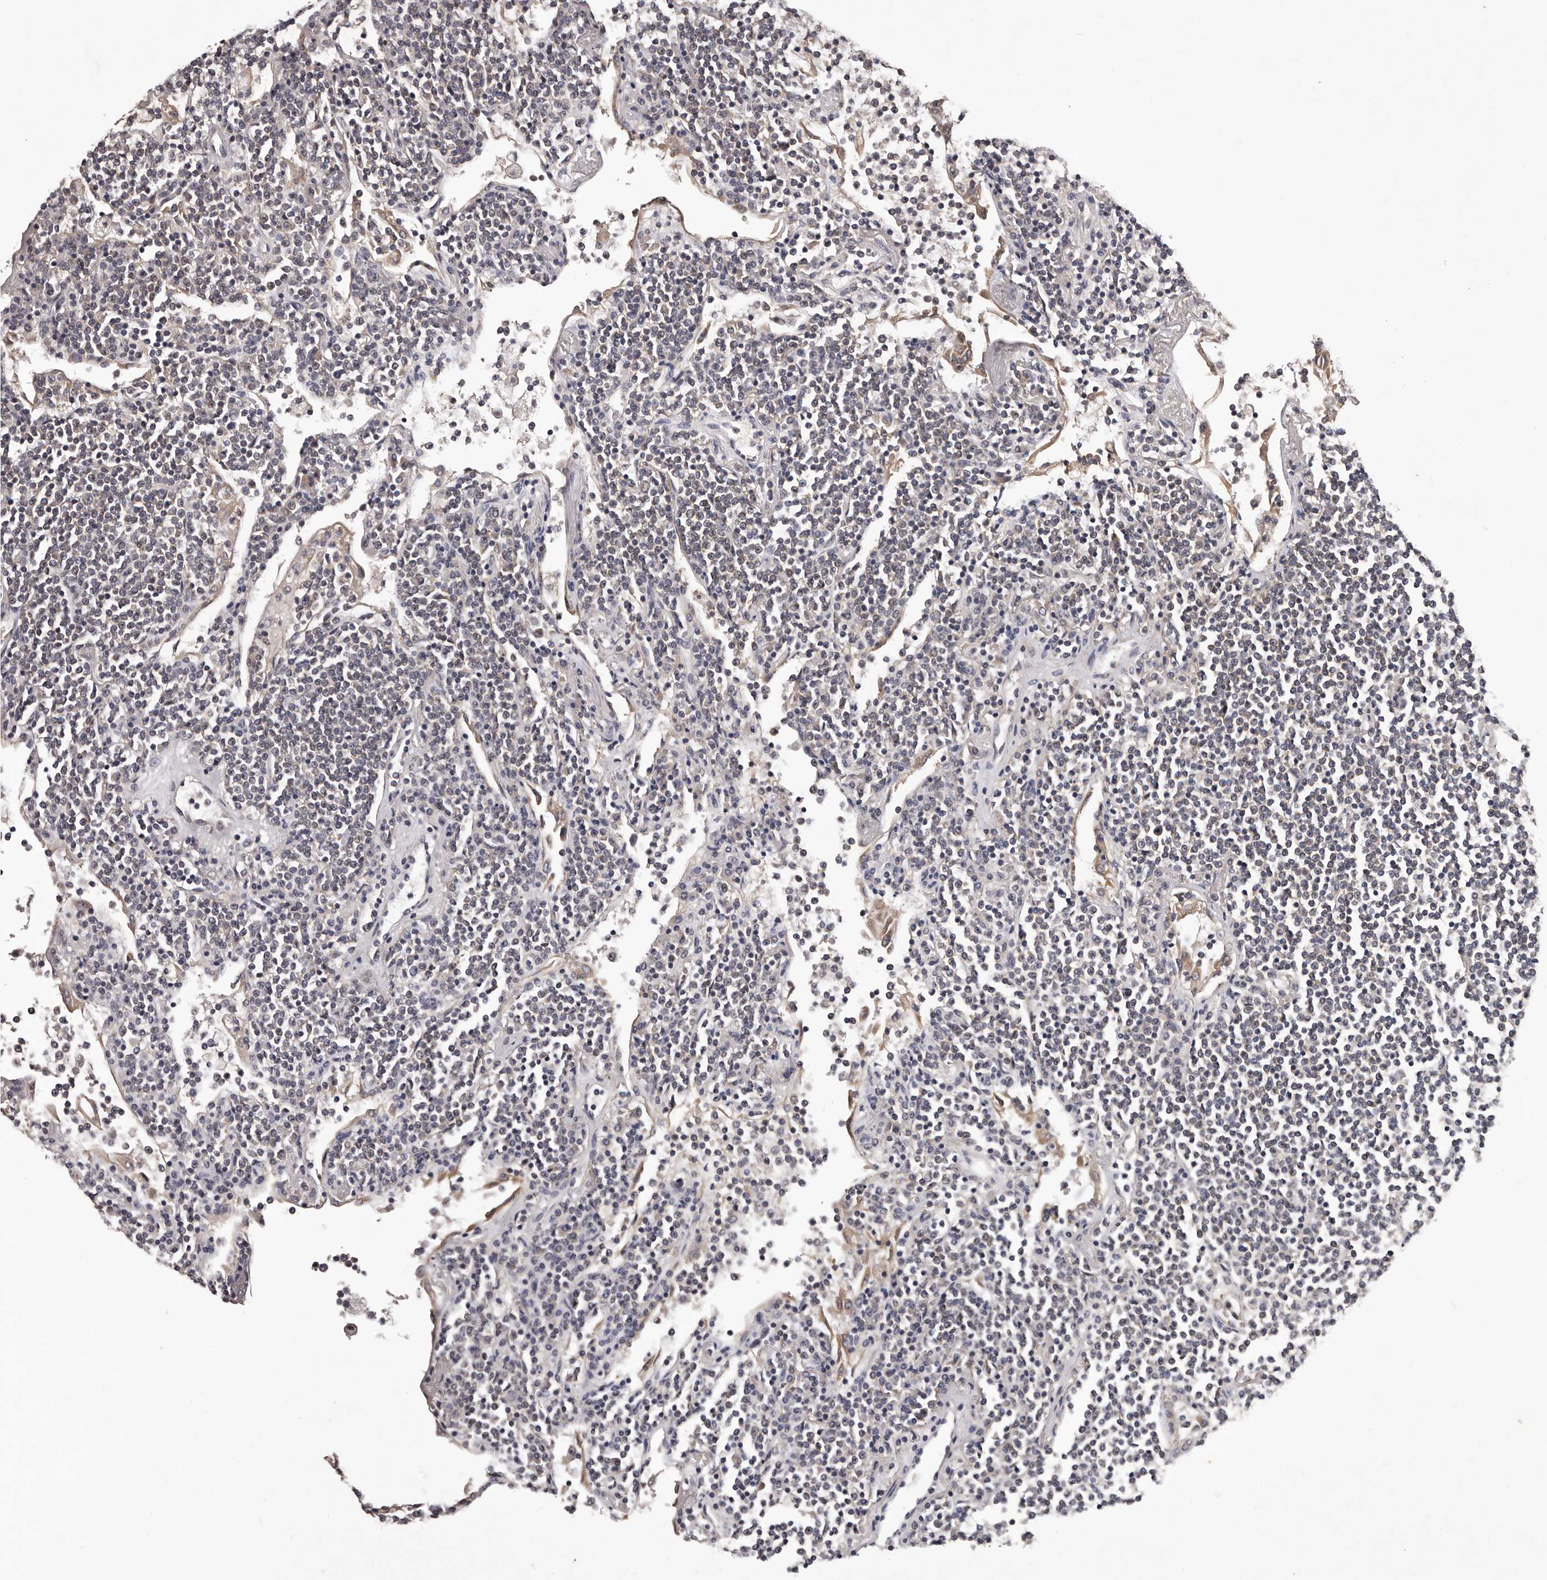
{"staining": {"intensity": "negative", "quantity": "none", "location": "none"}, "tissue": "lymphoma", "cell_type": "Tumor cells", "image_type": "cancer", "snomed": [{"axis": "morphology", "description": "Malignant lymphoma, non-Hodgkin's type, Low grade"}, {"axis": "topography", "description": "Lung"}], "caption": "Immunohistochemistry of malignant lymphoma, non-Hodgkin's type (low-grade) demonstrates no staining in tumor cells. (Immunohistochemistry (ihc), brightfield microscopy, high magnification).", "gene": "CELF3", "patient": {"sex": "female", "age": 71}}